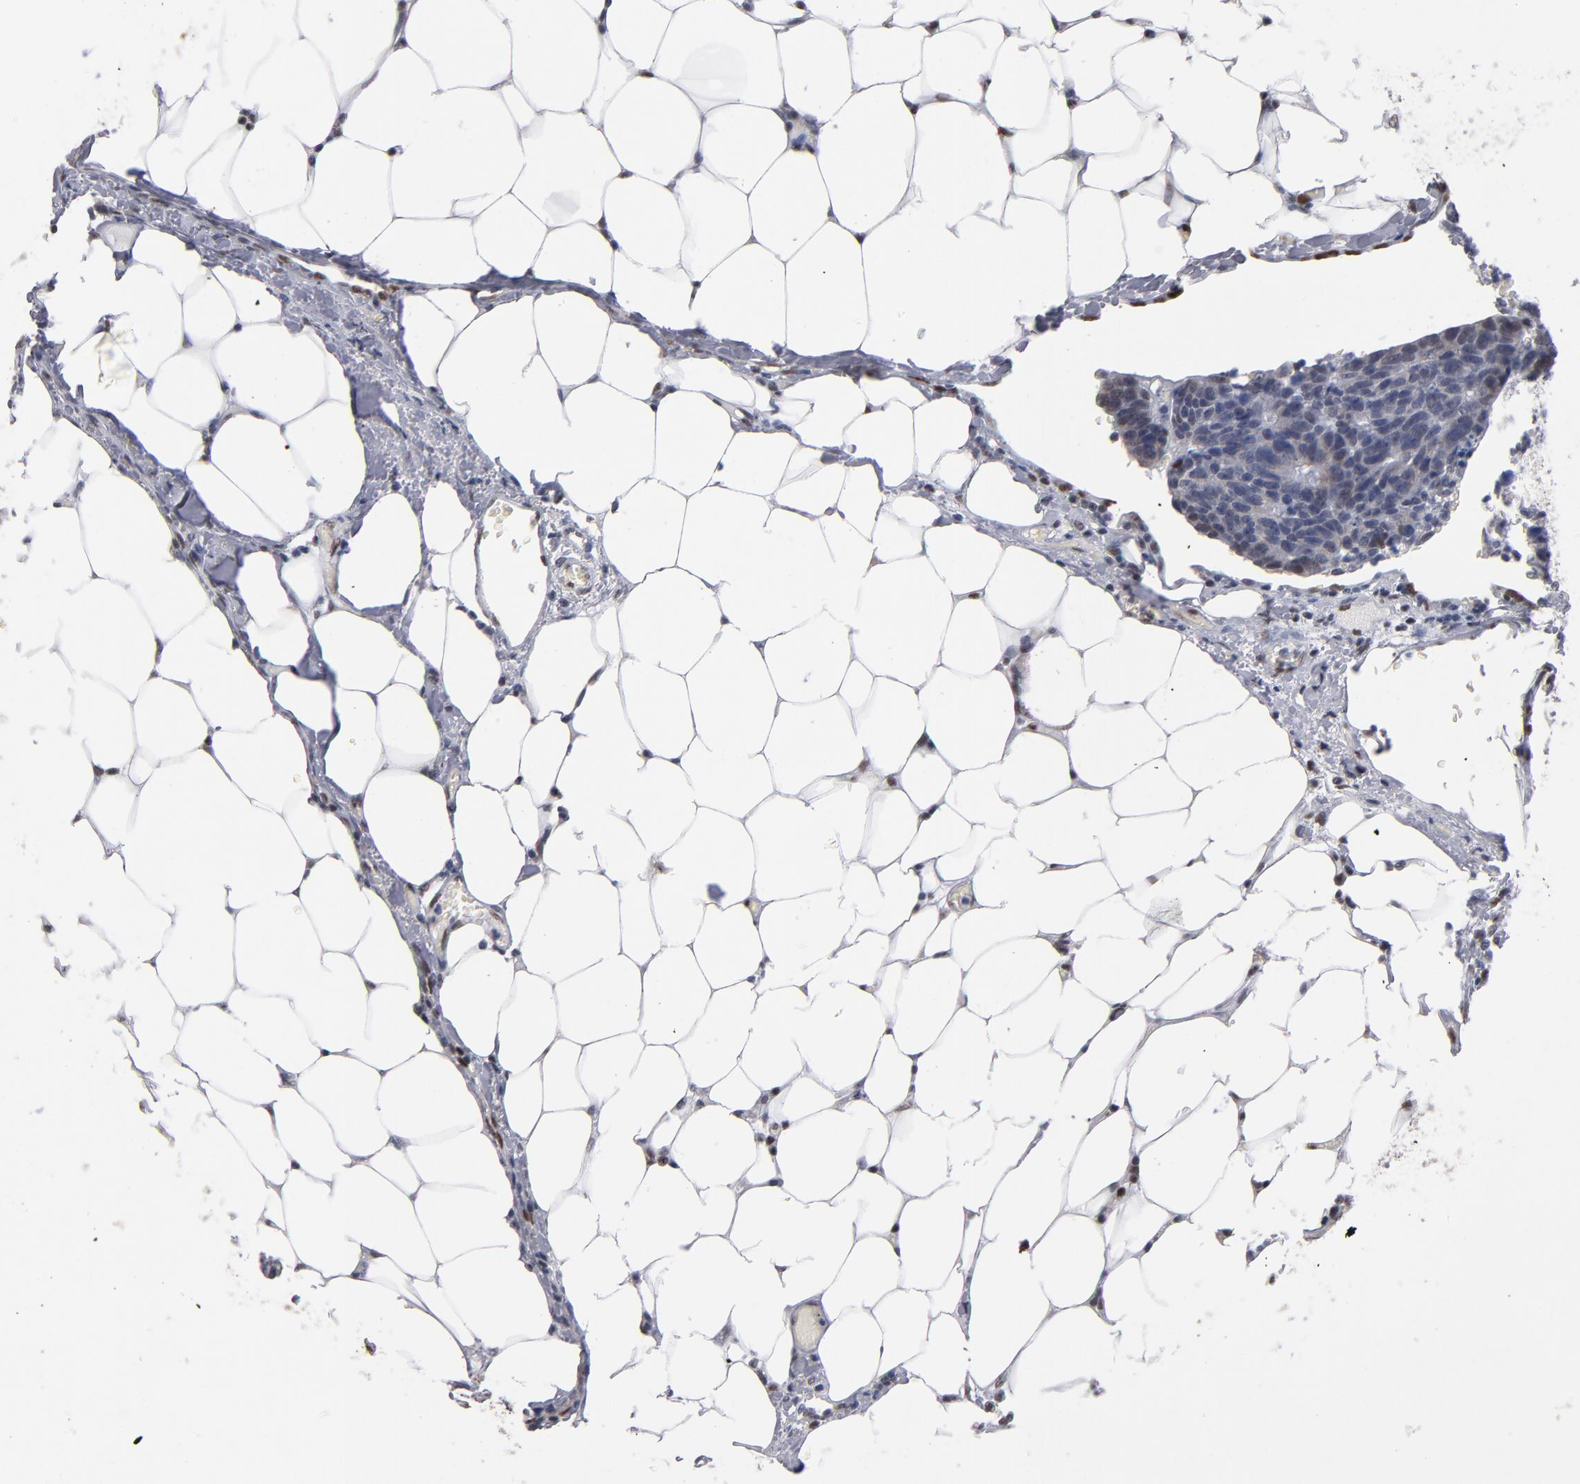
{"staining": {"intensity": "negative", "quantity": "none", "location": "none"}, "tissue": "colorectal cancer", "cell_type": "Tumor cells", "image_type": "cancer", "snomed": [{"axis": "morphology", "description": "Adenocarcinoma, NOS"}, {"axis": "topography", "description": "Colon"}], "caption": "Tumor cells are negative for brown protein staining in adenocarcinoma (colorectal). (Brightfield microscopy of DAB (3,3'-diaminobenzidine) immunohistochemistry at high magnification).", "gene": "MN1", "patient": {"sex": "female", "age": 86}}